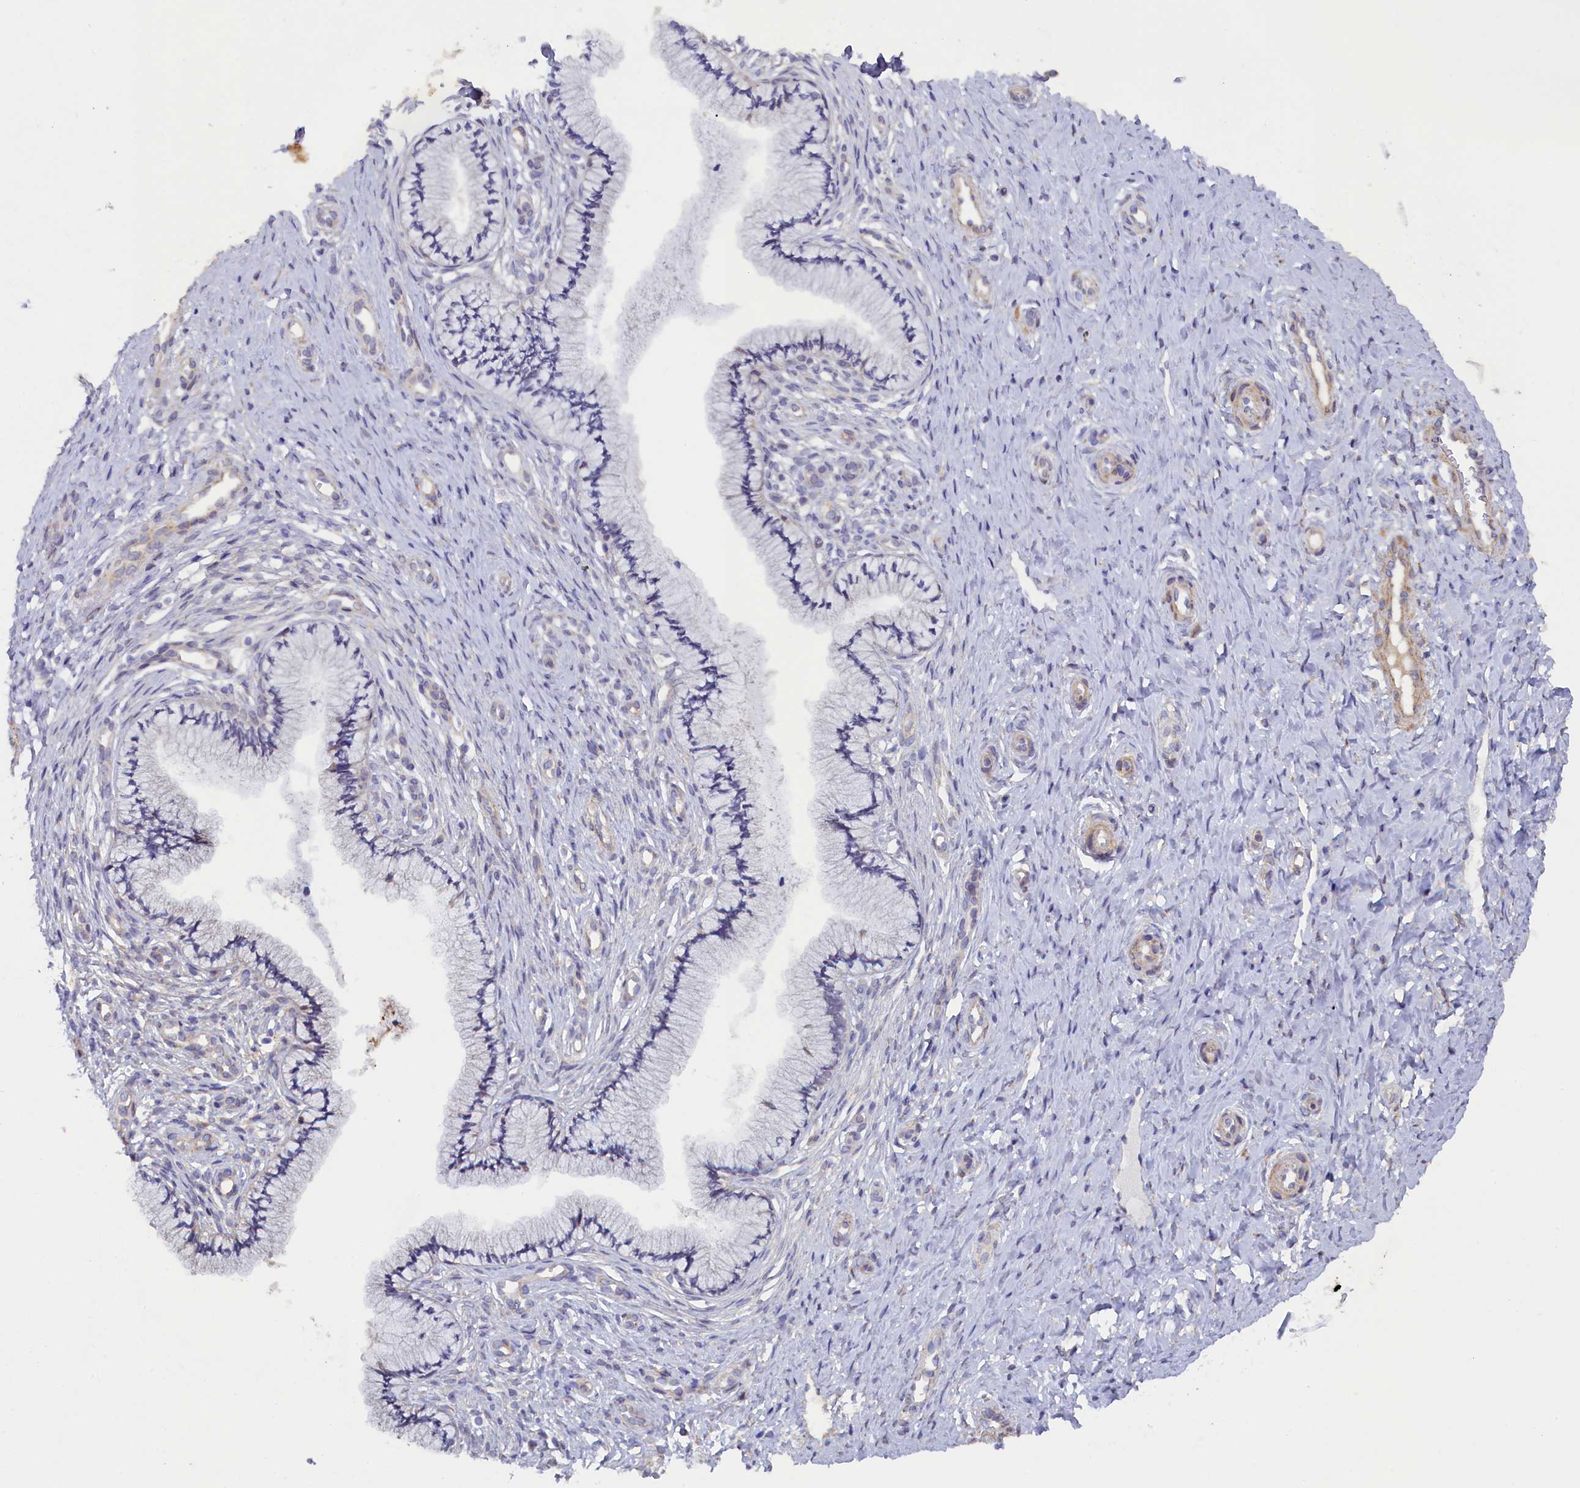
{"staining": {"intensity": "negative", "quantity": "none", "location": "none"}, "tissue": "cervix", "cell_type": "Glandular cells", "image_type": "normal", "snomed": [{"axis": "morphology", "description": "Normal tissue, NOS"}, {"axis": "topography", "description": "Cervix"}], "caption": "This histopathology image is of benign cervix stained with IHC to label a protein in brown with the nuclei are counter-stained blue. There is no expression in glandular cells. (Brightfield microscopy of DAB IHC at high magnification).", "gene": "POGLUT3", "patient": {"sex": "female", "age": 36}}